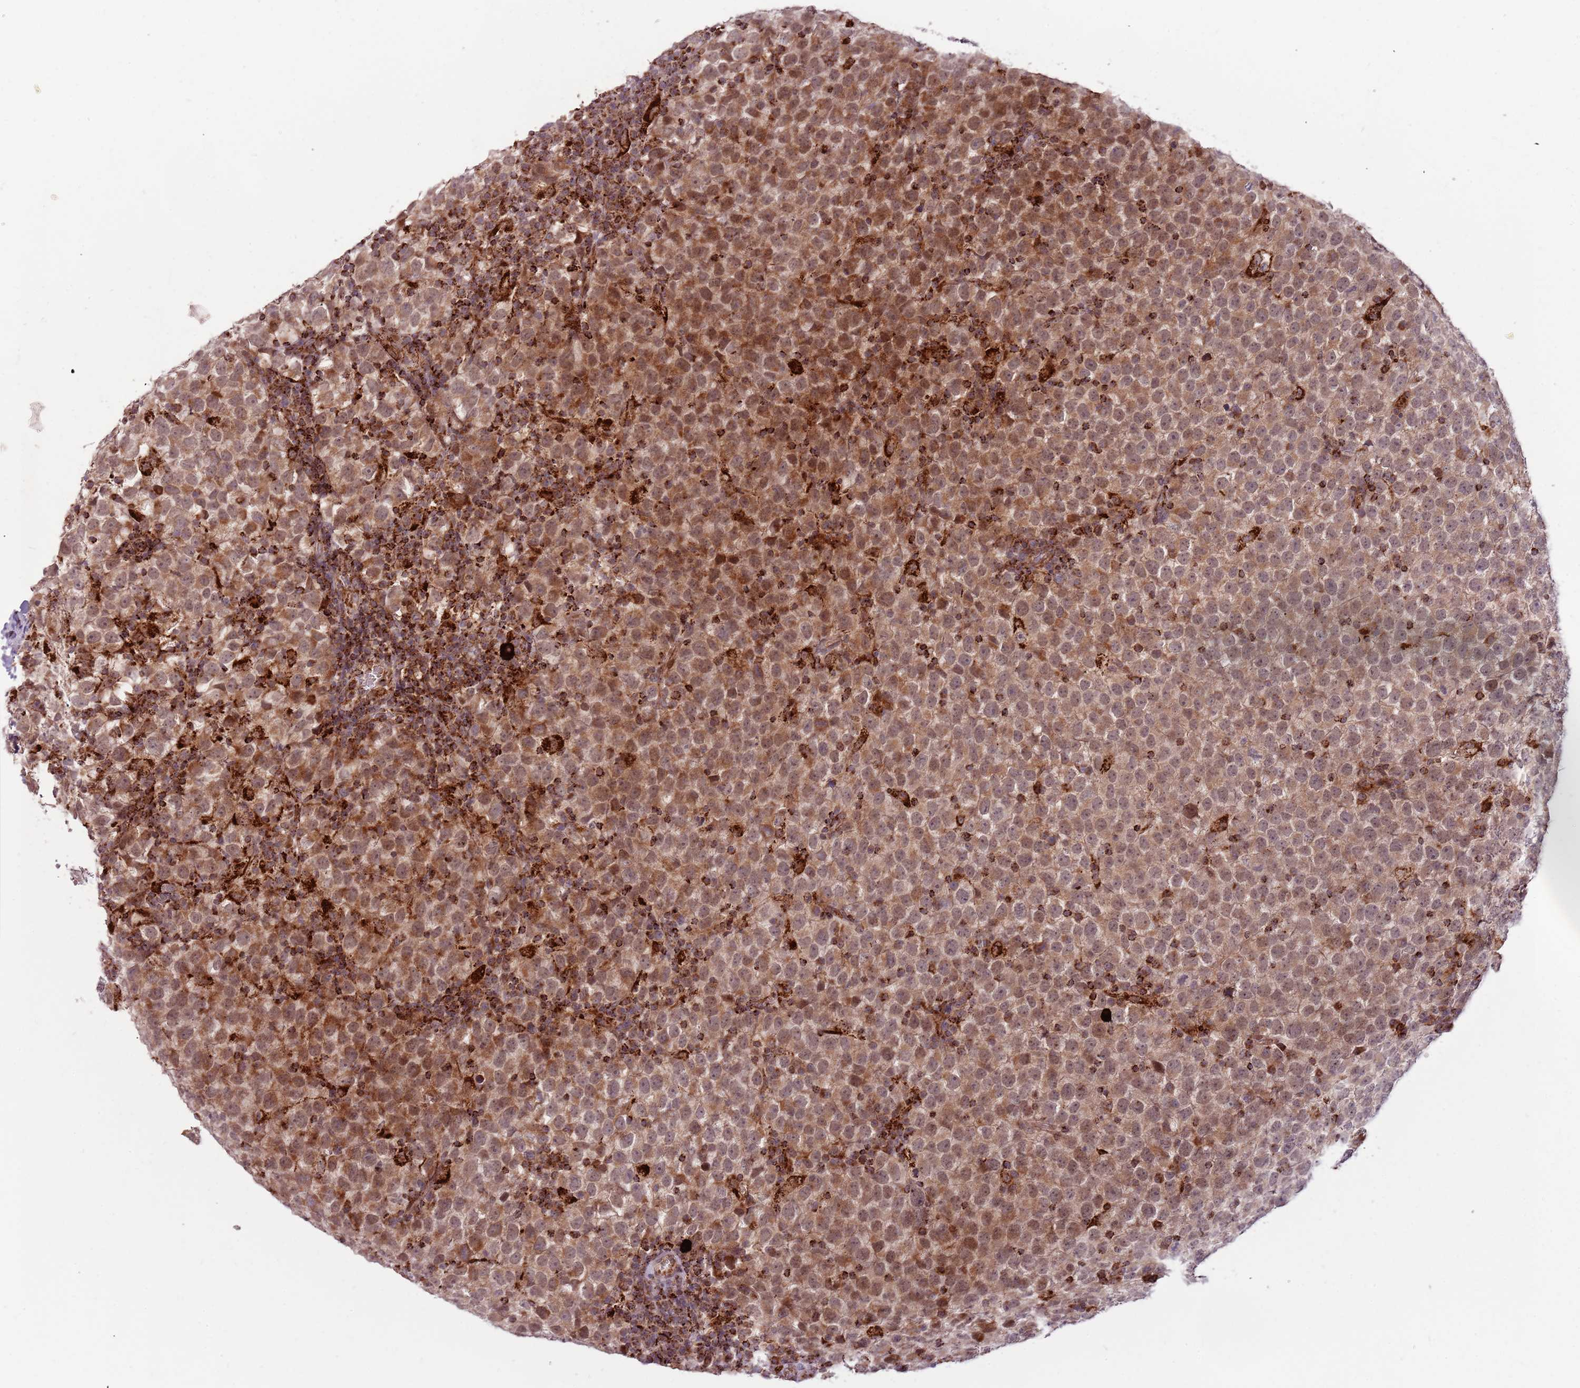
{"staining": {"intensity": "moderate", "quantity": ">75%", "location": "cytoplasmic/membranous,nuclear"}, "tissue": "testis cancer", "cell_type": "Tumor cells", "image_type": "cancer", "snomed": [{"axis": "morphology", "description": "Seminoma, NOS"}, {"axis": "topography", "description": "Testis"}], "caption": "A micrograph of testis cancer stained for a protein reveals moderate cytoplasmic/membranous and nuclear brown staining in tumor cells.", "gene": "ULK3", "patient": {"sex": "male", "age": 65}}